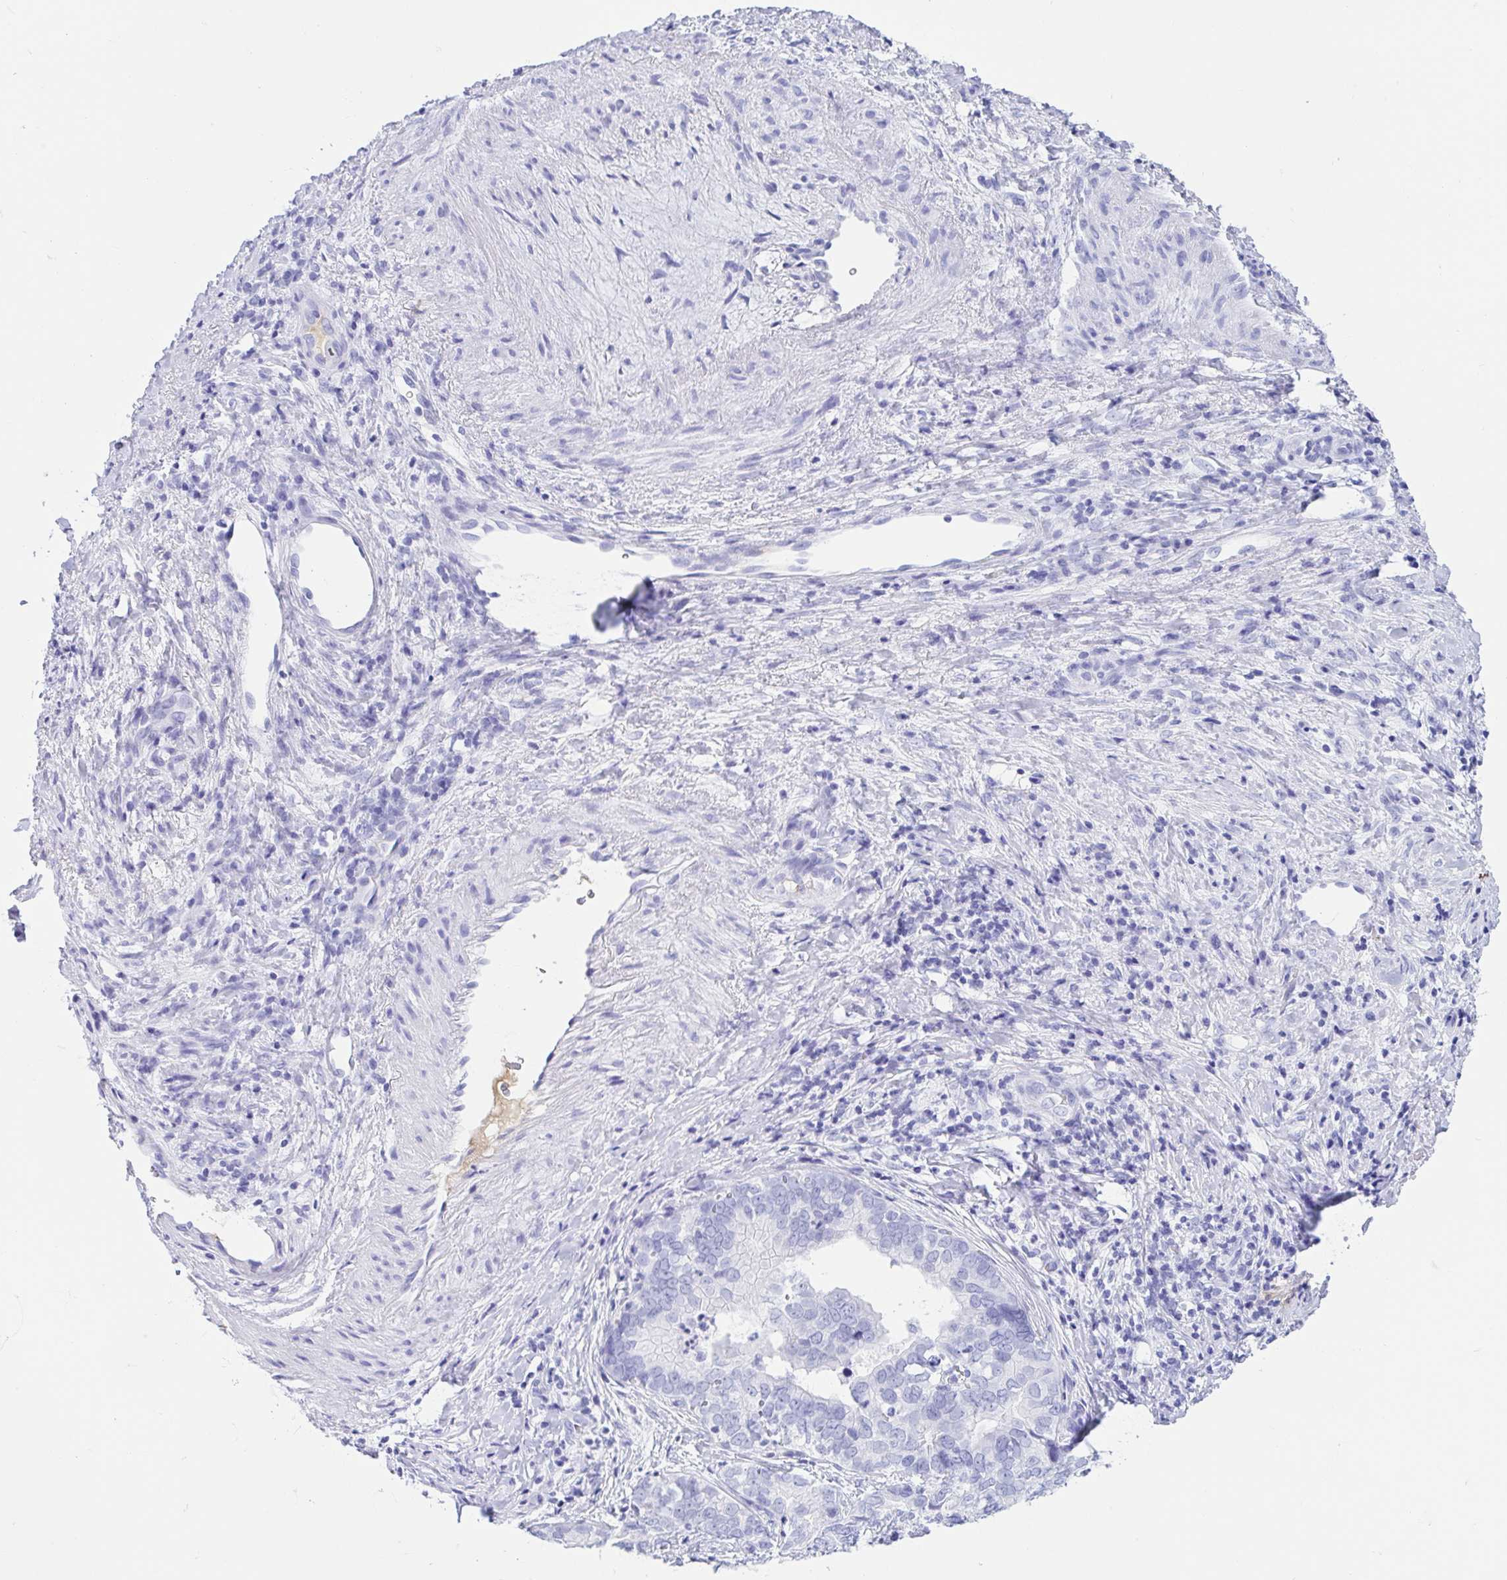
{"staining": {"intensity": "negative", "quantity": "none", "location": "none"}, "tissue": "liver cancer", "cell_type": "Tumor cells", "image_type": "cancer", "snomed": [{"axis": "morphology", "description": "Cholangiocarcinoma"}, {"axis": "topography", "description": "Liver"}], "caption": "A high-resolution photomicrograph shows immunohistochemistry staining of liver cancer, which exhibits no significant positivity in tumor cells. (DAB IHC visualized using brightfield microscopy, high magnification).", "gene": "GKN1", "patient": {"sex": "female", "age": 64}}